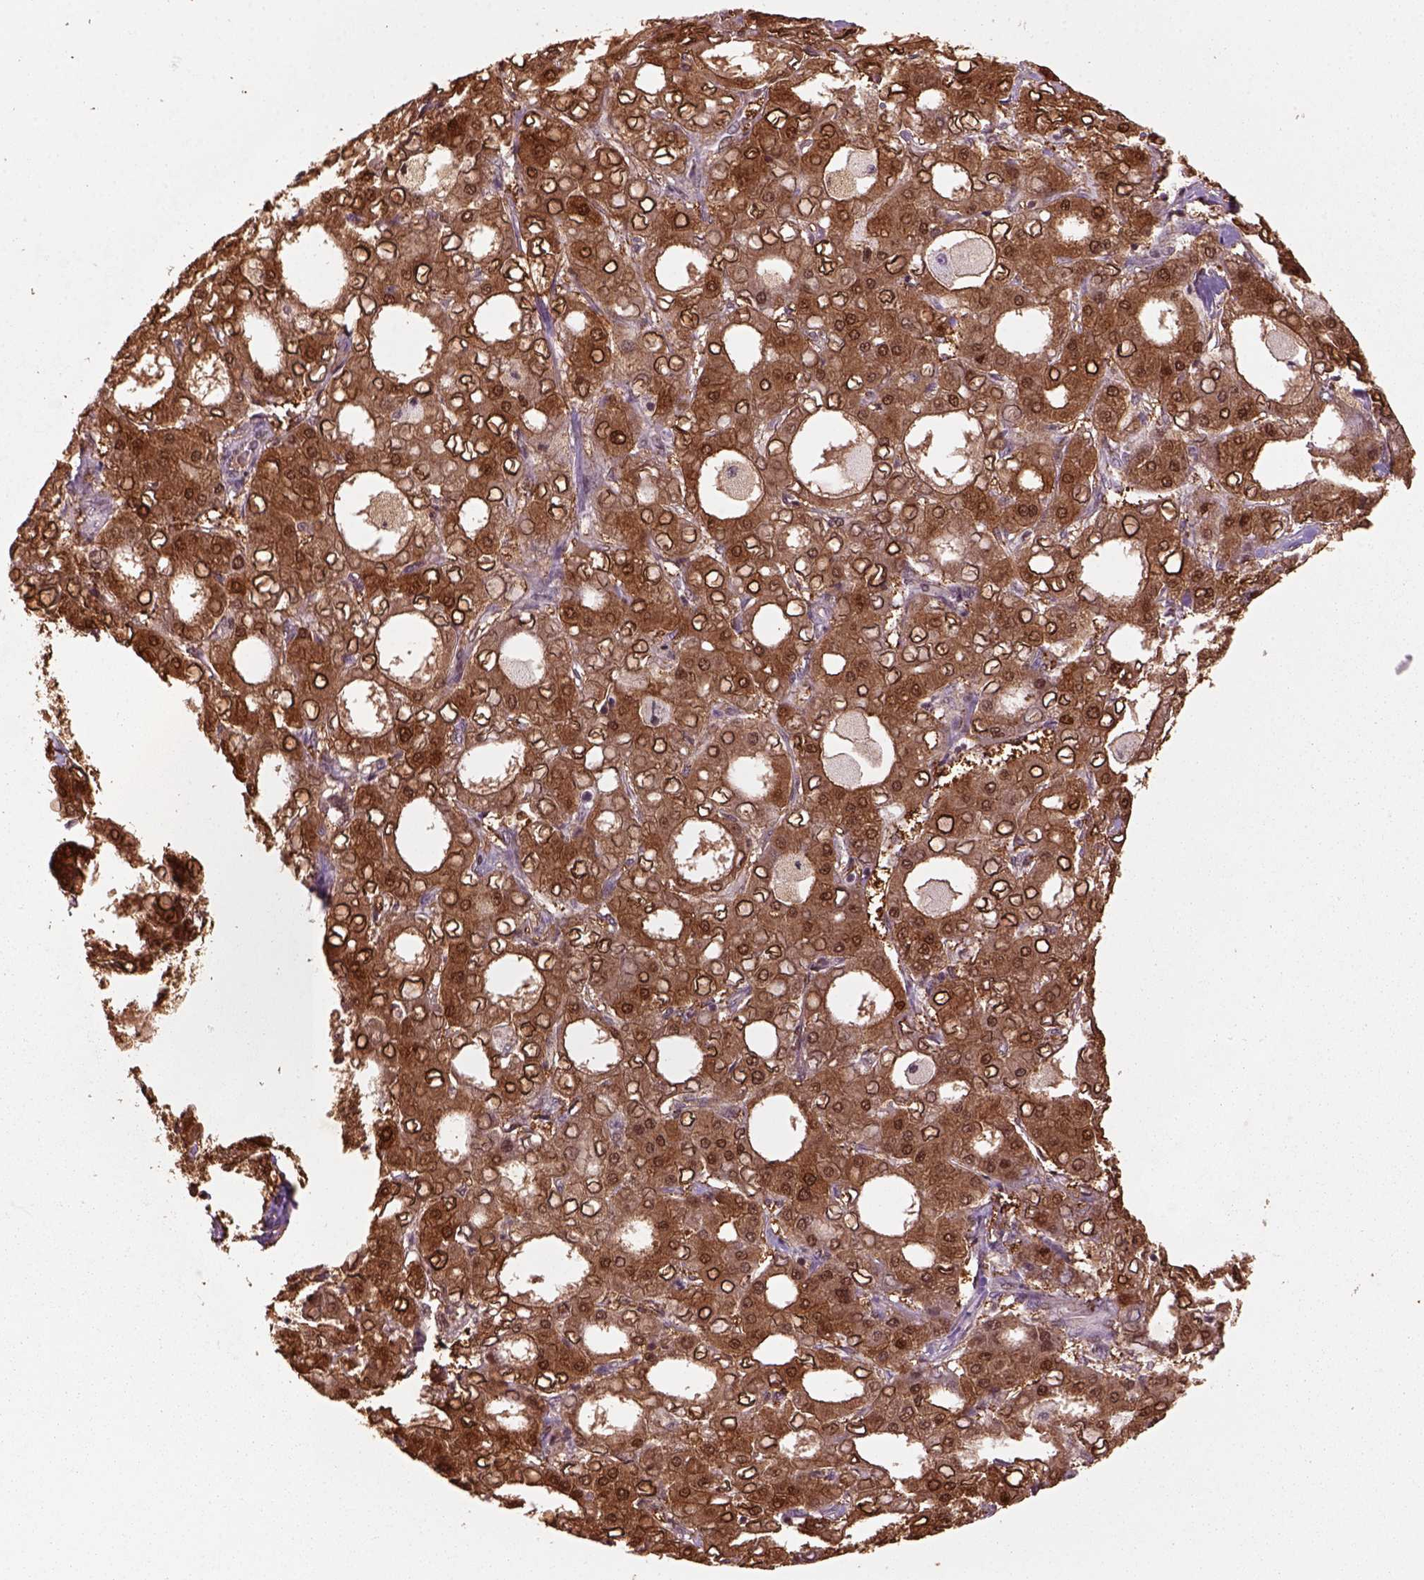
{"staining": {"intensity": "strong", "quantity": ">75%", "location": "cytoplasmic/membranous,nuclear"}, "tissue": "liver cancer", "cell_type": "Tumor cells", "image_type": "cancer", "snomed": [{"axis": "morphology", "description": "Carcinoma, Hepatocellular, NOS"}, {"axis": "topography", "description": "Liver"}], "caption": "A high amount of strong cytoplasmic/membranous and nuclear staining is present in approximately >75% of tumor cells in liver cancer (hepatocellular carcinoma) tissue.", "gene": "GOT1", "patient": {"sex": "male", "age": 65}}